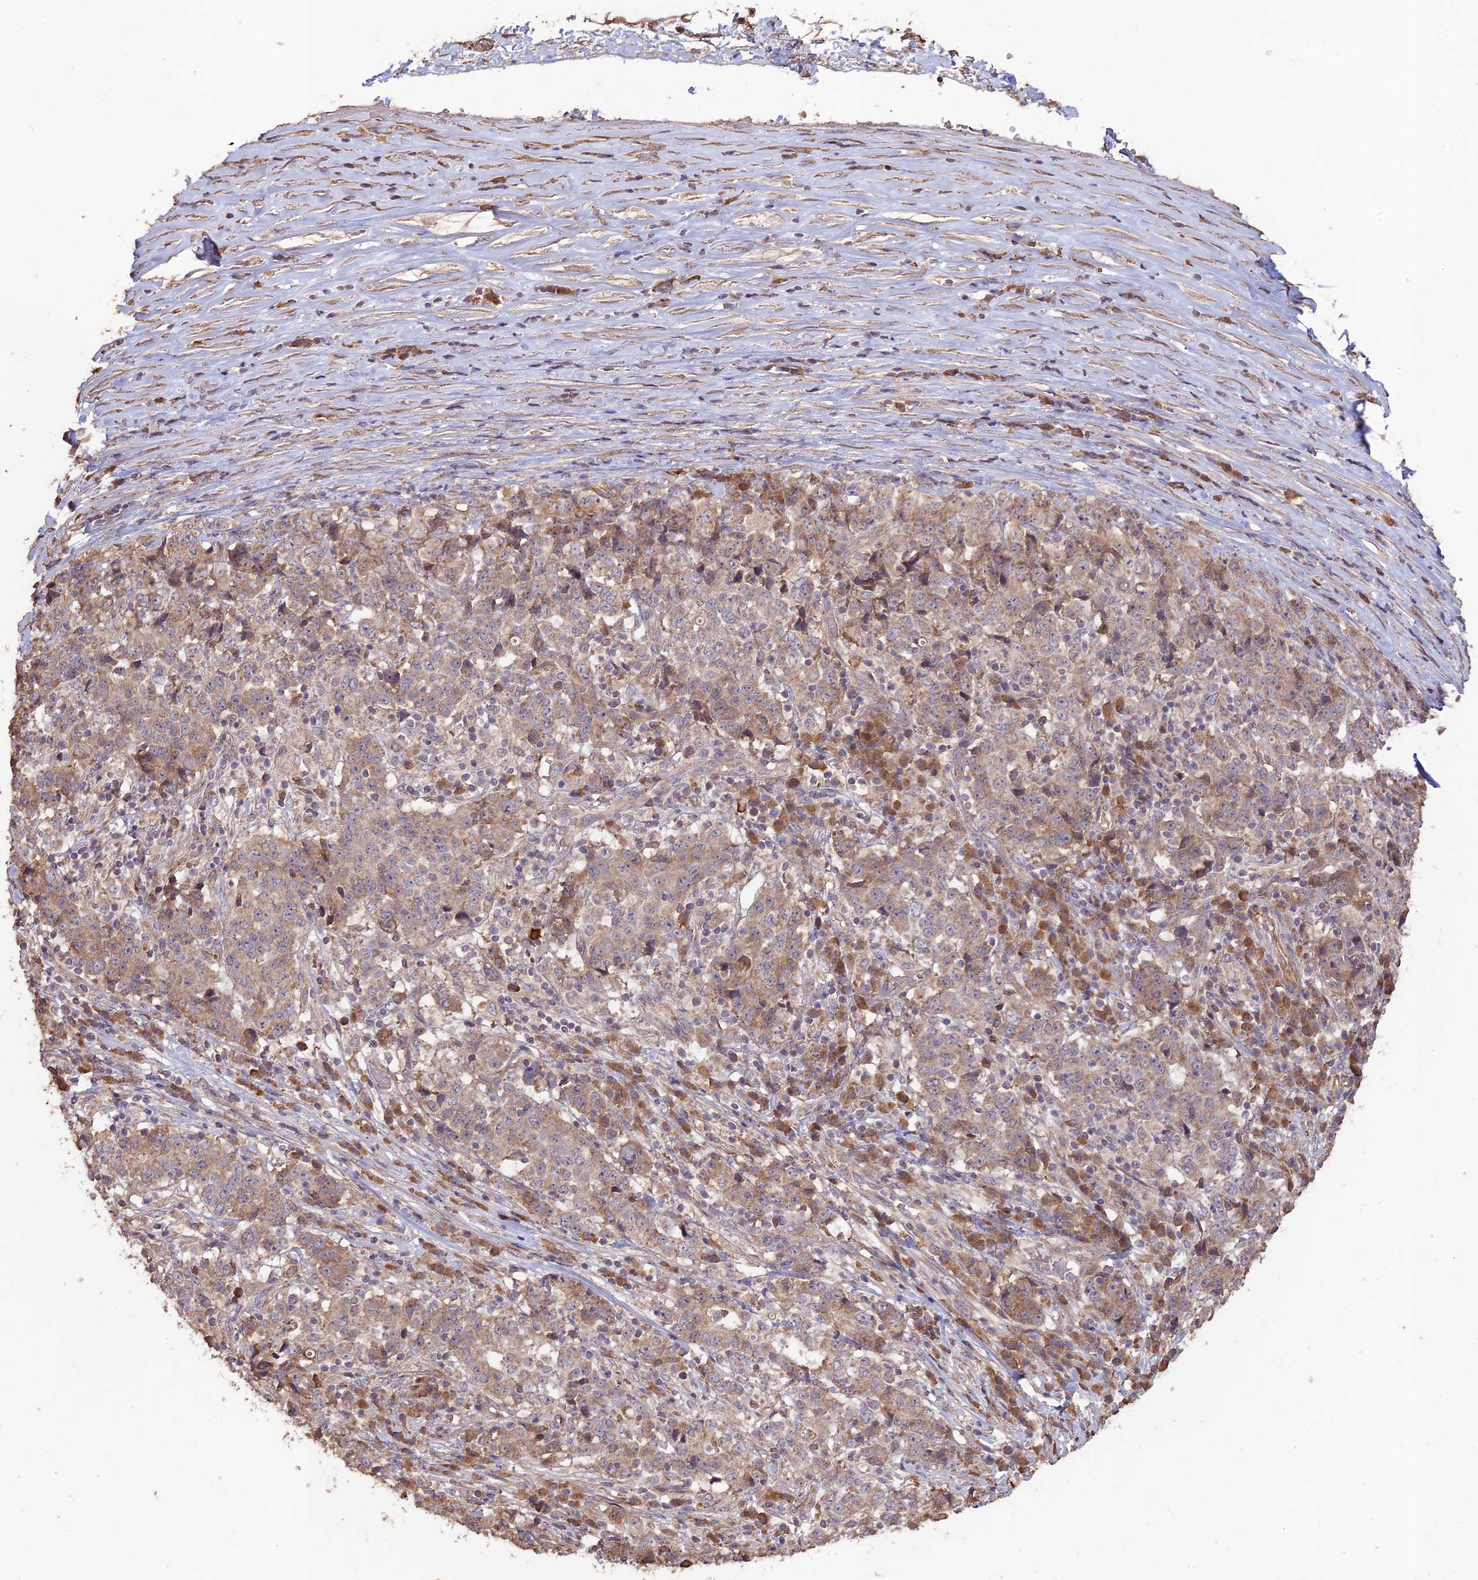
{"staining": {"intensity": "weak", "quantity": "25%-75%", "location": "cytoplasmic/membranous"}, "tissue": "stomach cancer", "cell_type": "Tumor cells", "image_type": "cancer", "snomed": [{"axis": "morphology", "description": "Adenocarcinoma, NOS"}, {"axis": "topography", "description": "Stomach"}], "caption": "Stomach adenocarcinoma stained for a protein shows weak cytoplasmic/membranous positivity in tumor cells.", "gene": "LAYN", "patient": {"sex": "male", "age": 59}}